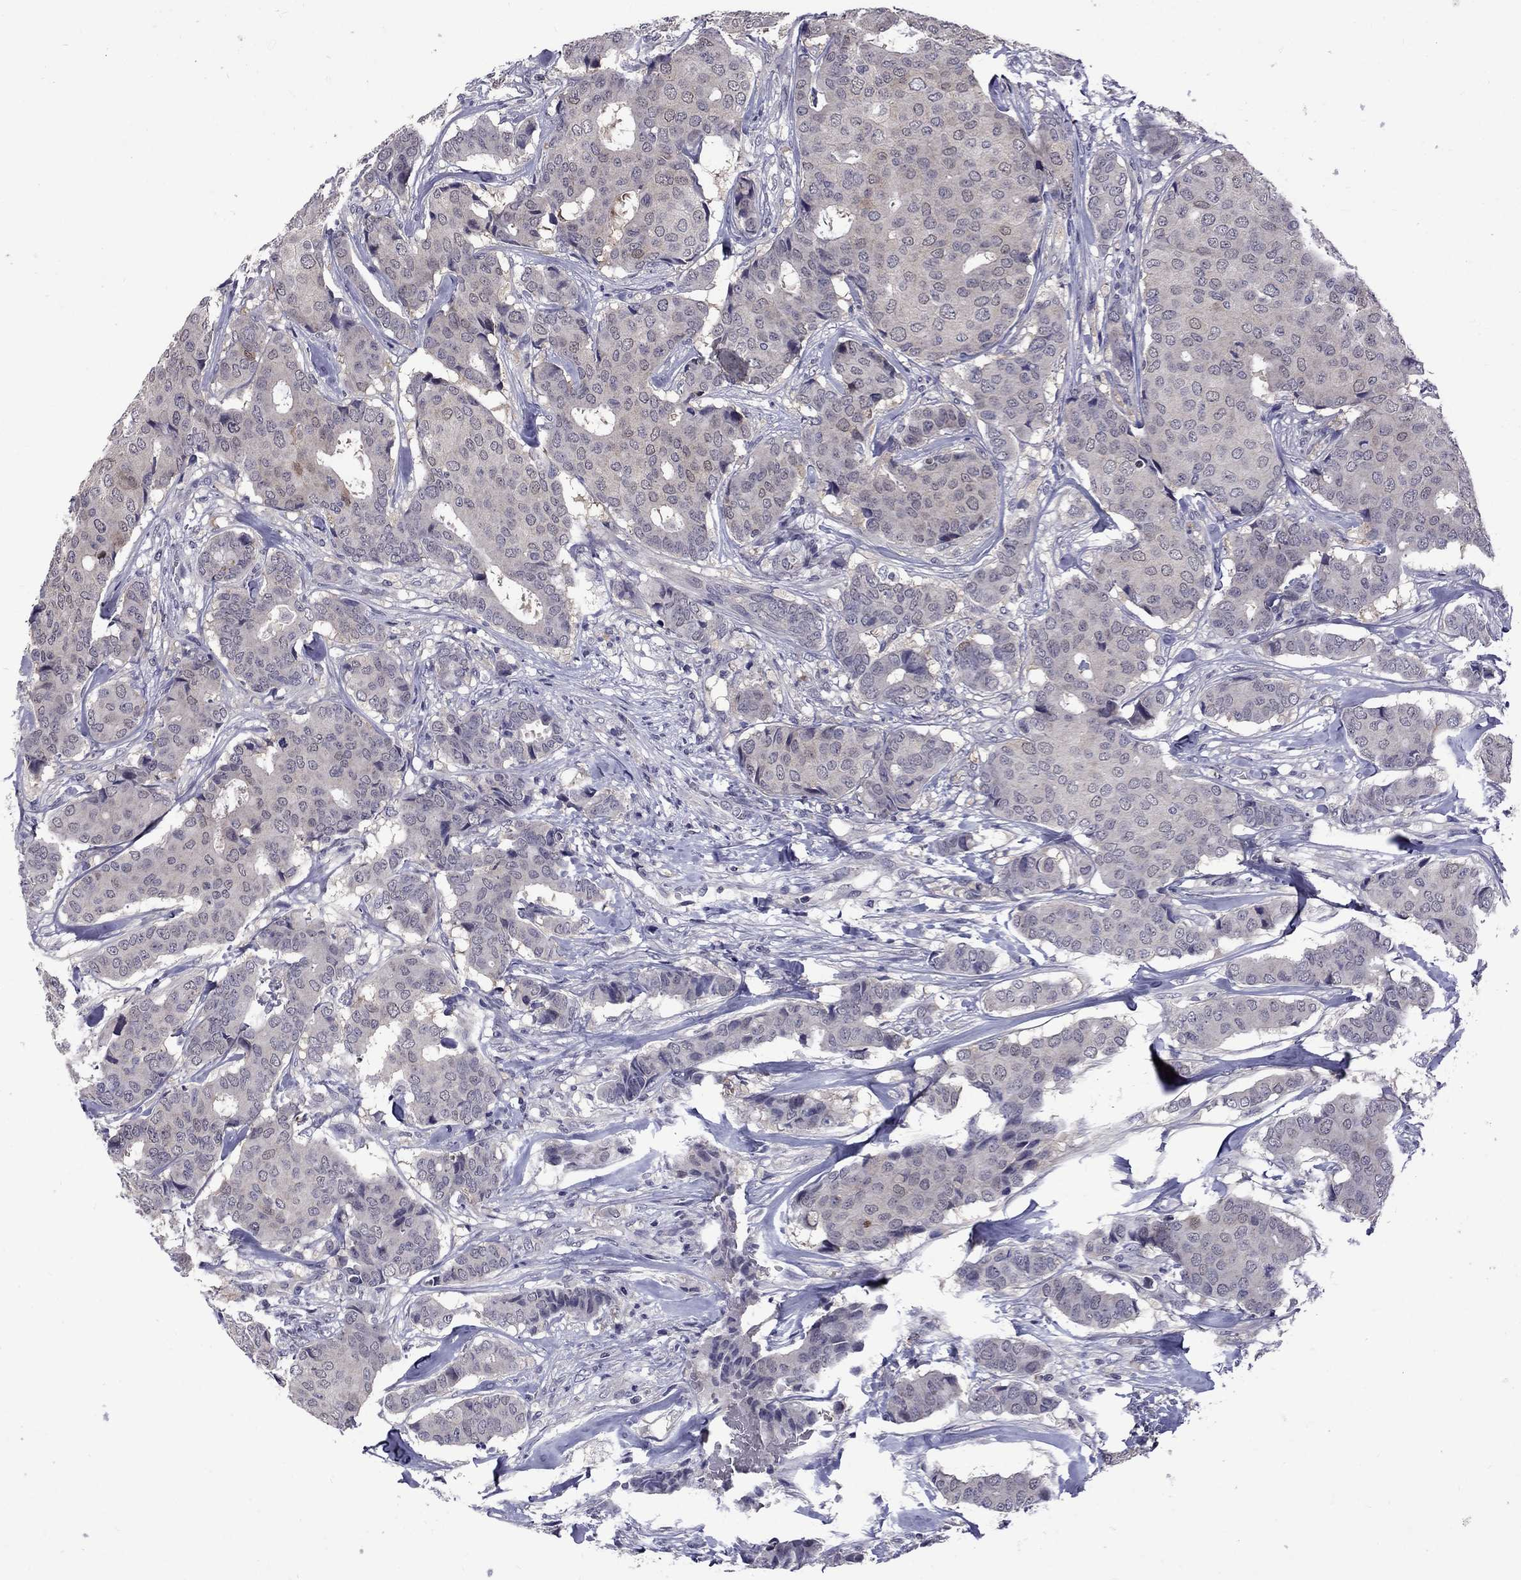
{"staining": {"intensity": "negative", "quantity": "none", "location": "none"}, "tissue": "breast cancer", "cell_type": "Tumor cells", "image_type": "cancer", "snomed": [{"axis": "morphology", "description": "Duct carcinoma"}, {"axis": "topography", "description": "Breast"}], "caption": "Breast infiltrating ductal carcinoma stained for a protein using immunohistochemistry (IHC) reveals no expression tumor cells.", "gene": "SNTA1", "patient": {"sex": "female", "age": 75}}